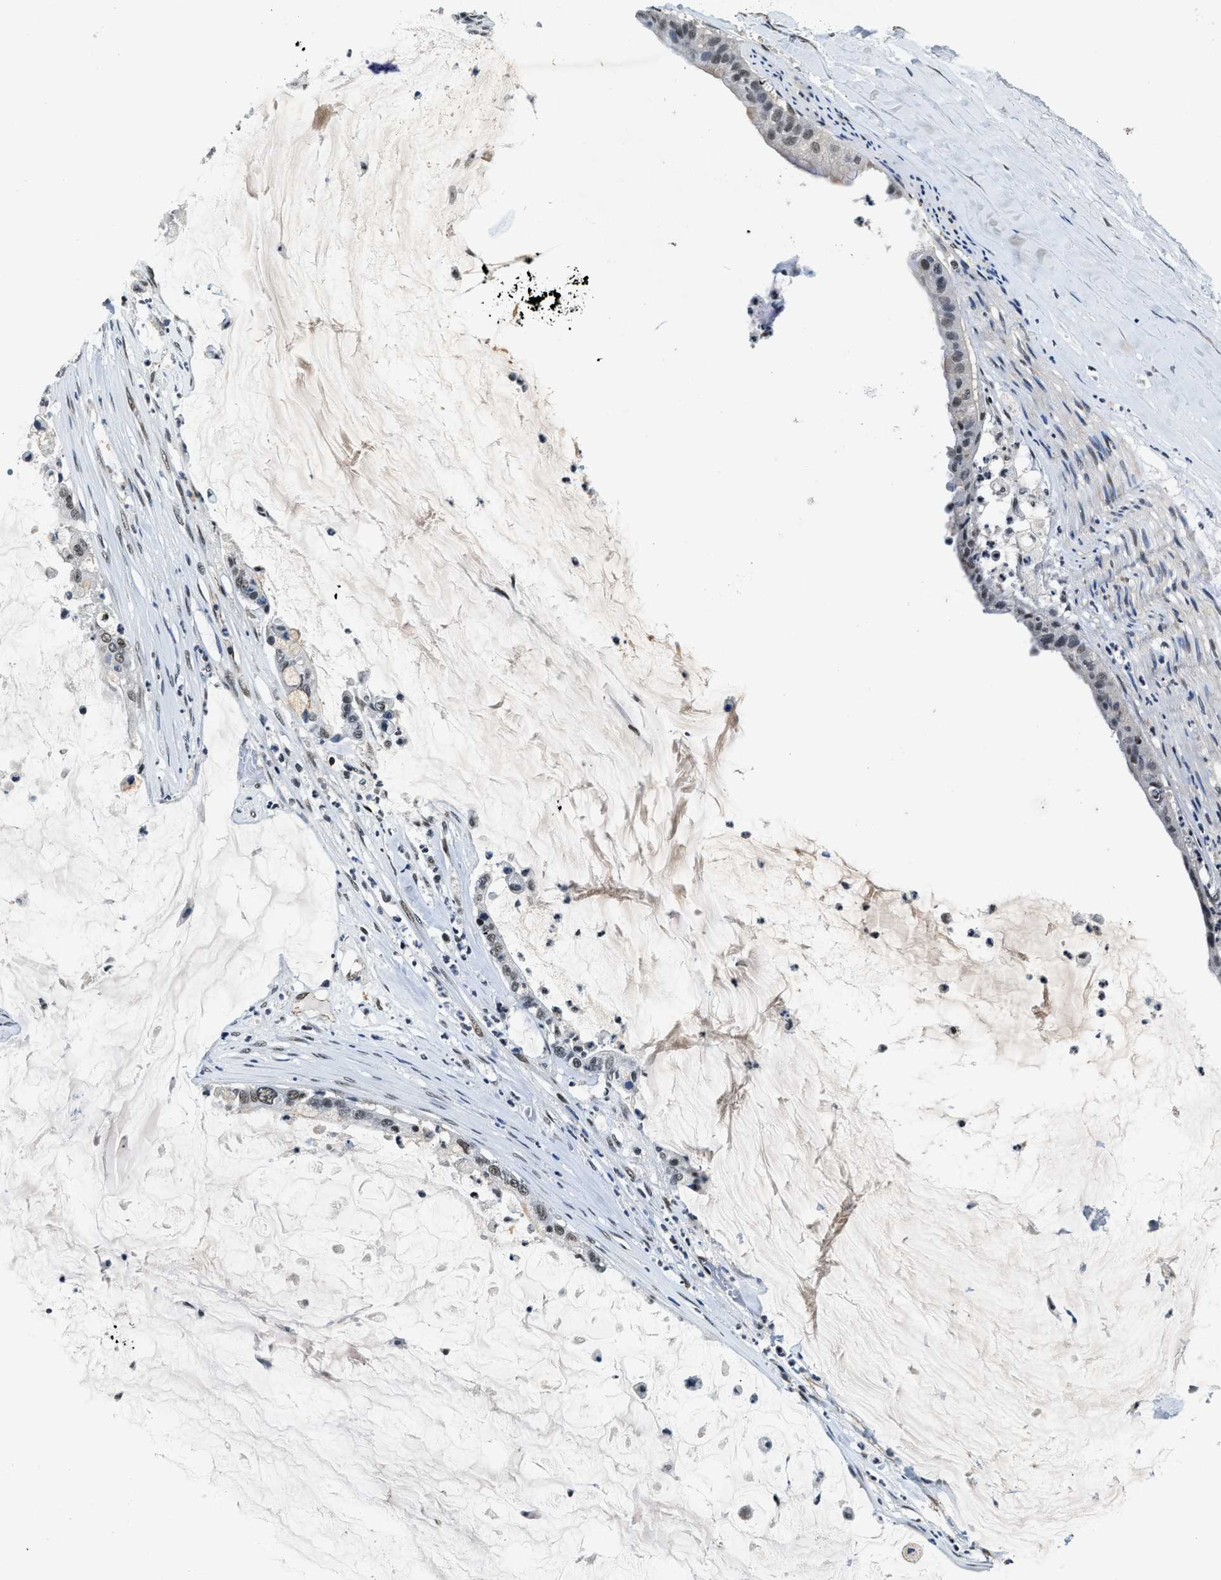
{"staining": {"intensity": "weak", "quantity": "<25%", "location": "nuclear"}, "tissue": "pancreatic cancer", "cell_type": "Tumor cells", "image_type": "cancer", "snomed": [{"axis": "morphology", "description": "Adenocarcinoma, NOS"}, {"axis": "topography", "description": "Pancreas"}], "caption": "Photomicrograph shows no significant protein staining in tumor cells of pancreatic adenocarcinoma.", "gene": "CCNE1", "patient": {"sex": "male", "age": 41}}